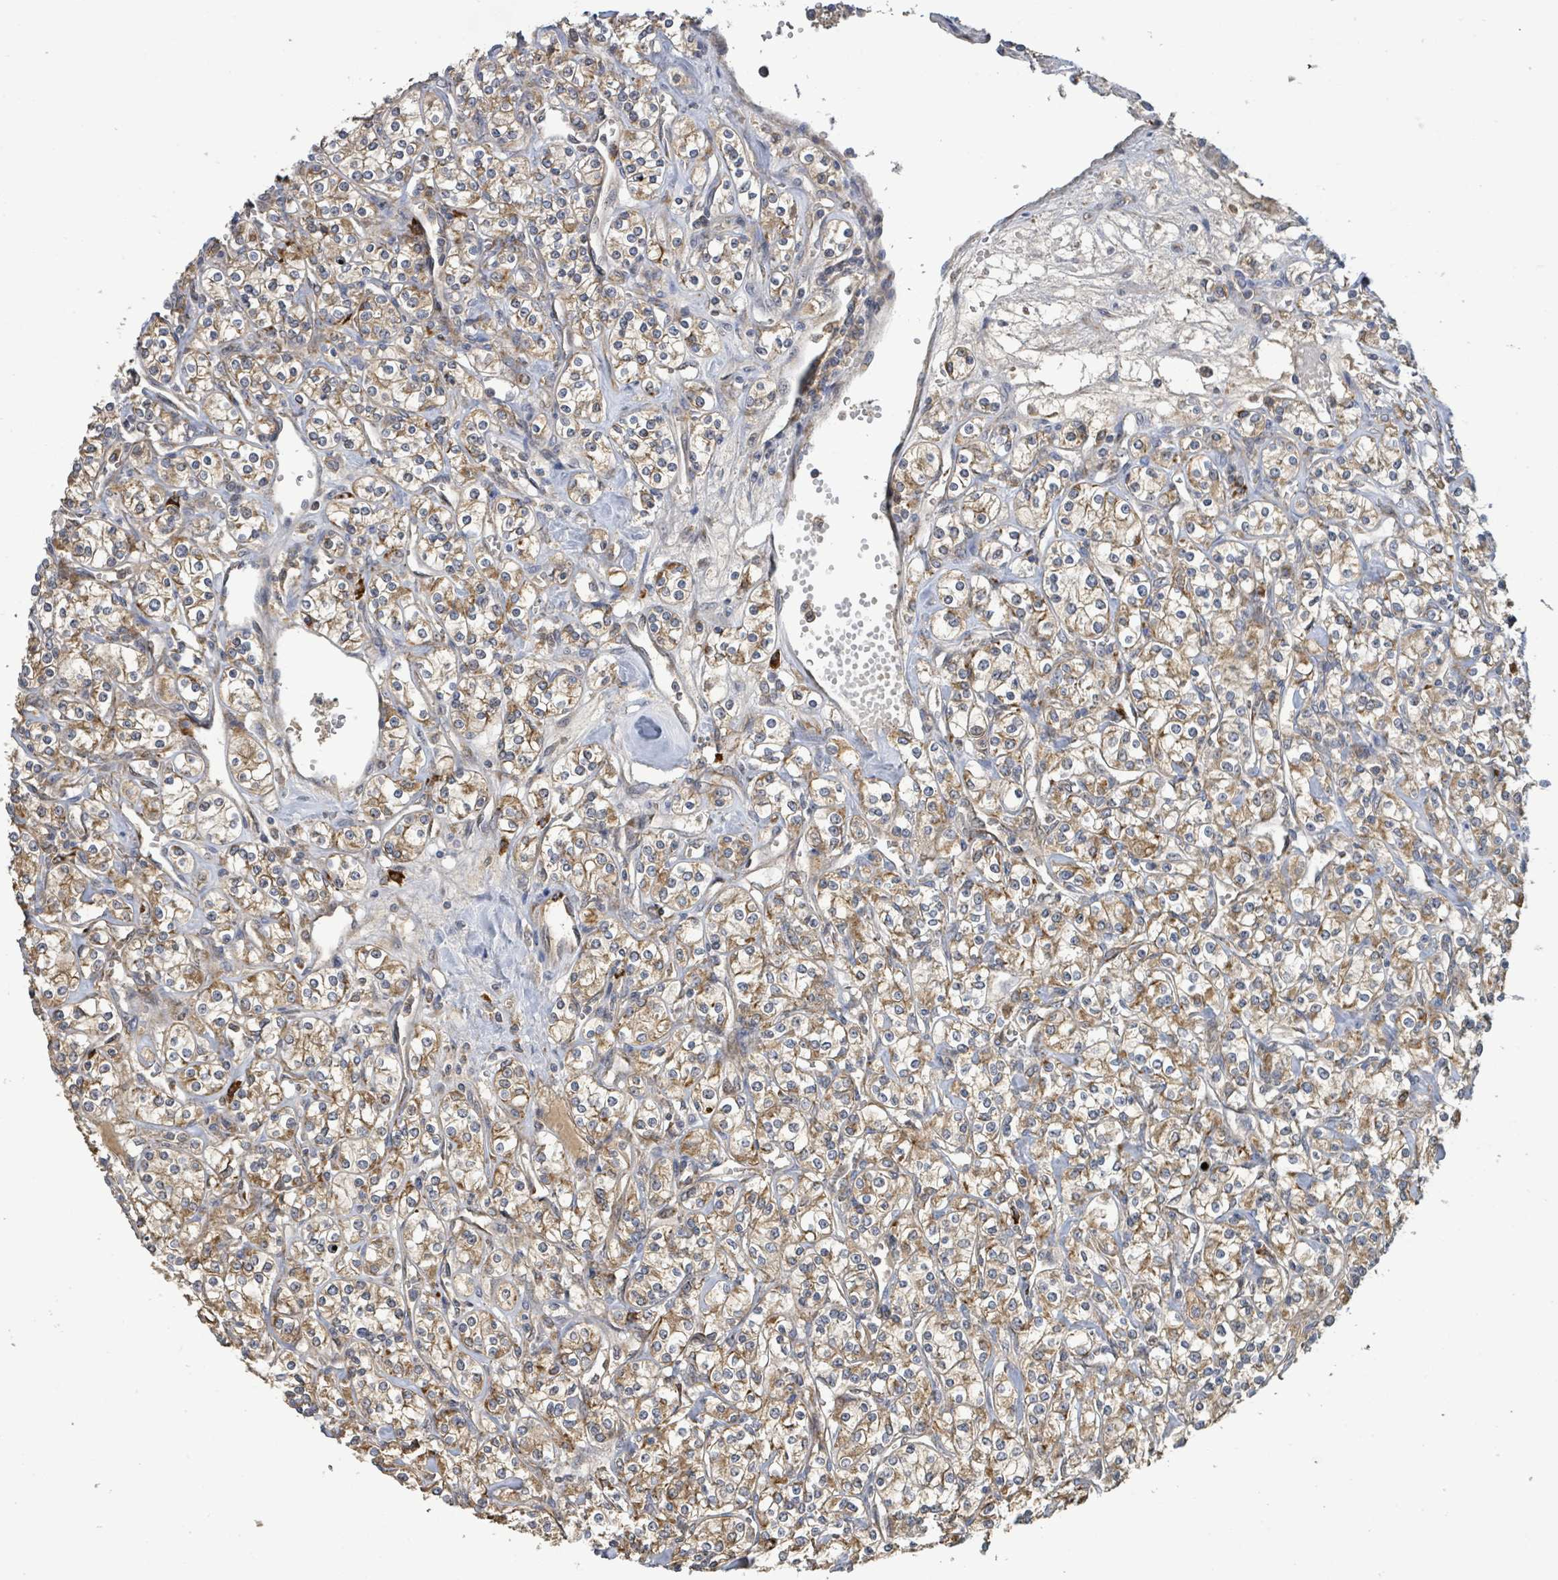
{"staining": {"intensity": "moderate", "quantity": ">75%", "location": "cytoplasmic/membranous"}, "tissue": "renal cancer", "cell_type": "Tumor cells", "image_type": "cancer", "snomed": [{"axis": "morphology", "description": "Adenocarcinoma, NOS"}, {"axis": "topography", "description": "Kidney"}], "caption": "Immunohistochemical staining of renal cancer shows moderate cytoplasmic/membranous protein staining in approximately >75% of tumor cells. The protein is shown in brown color, while the nuclei are stained blue.", "gene": "STARD4", "patient": {"sex": "male", "age": 77}}